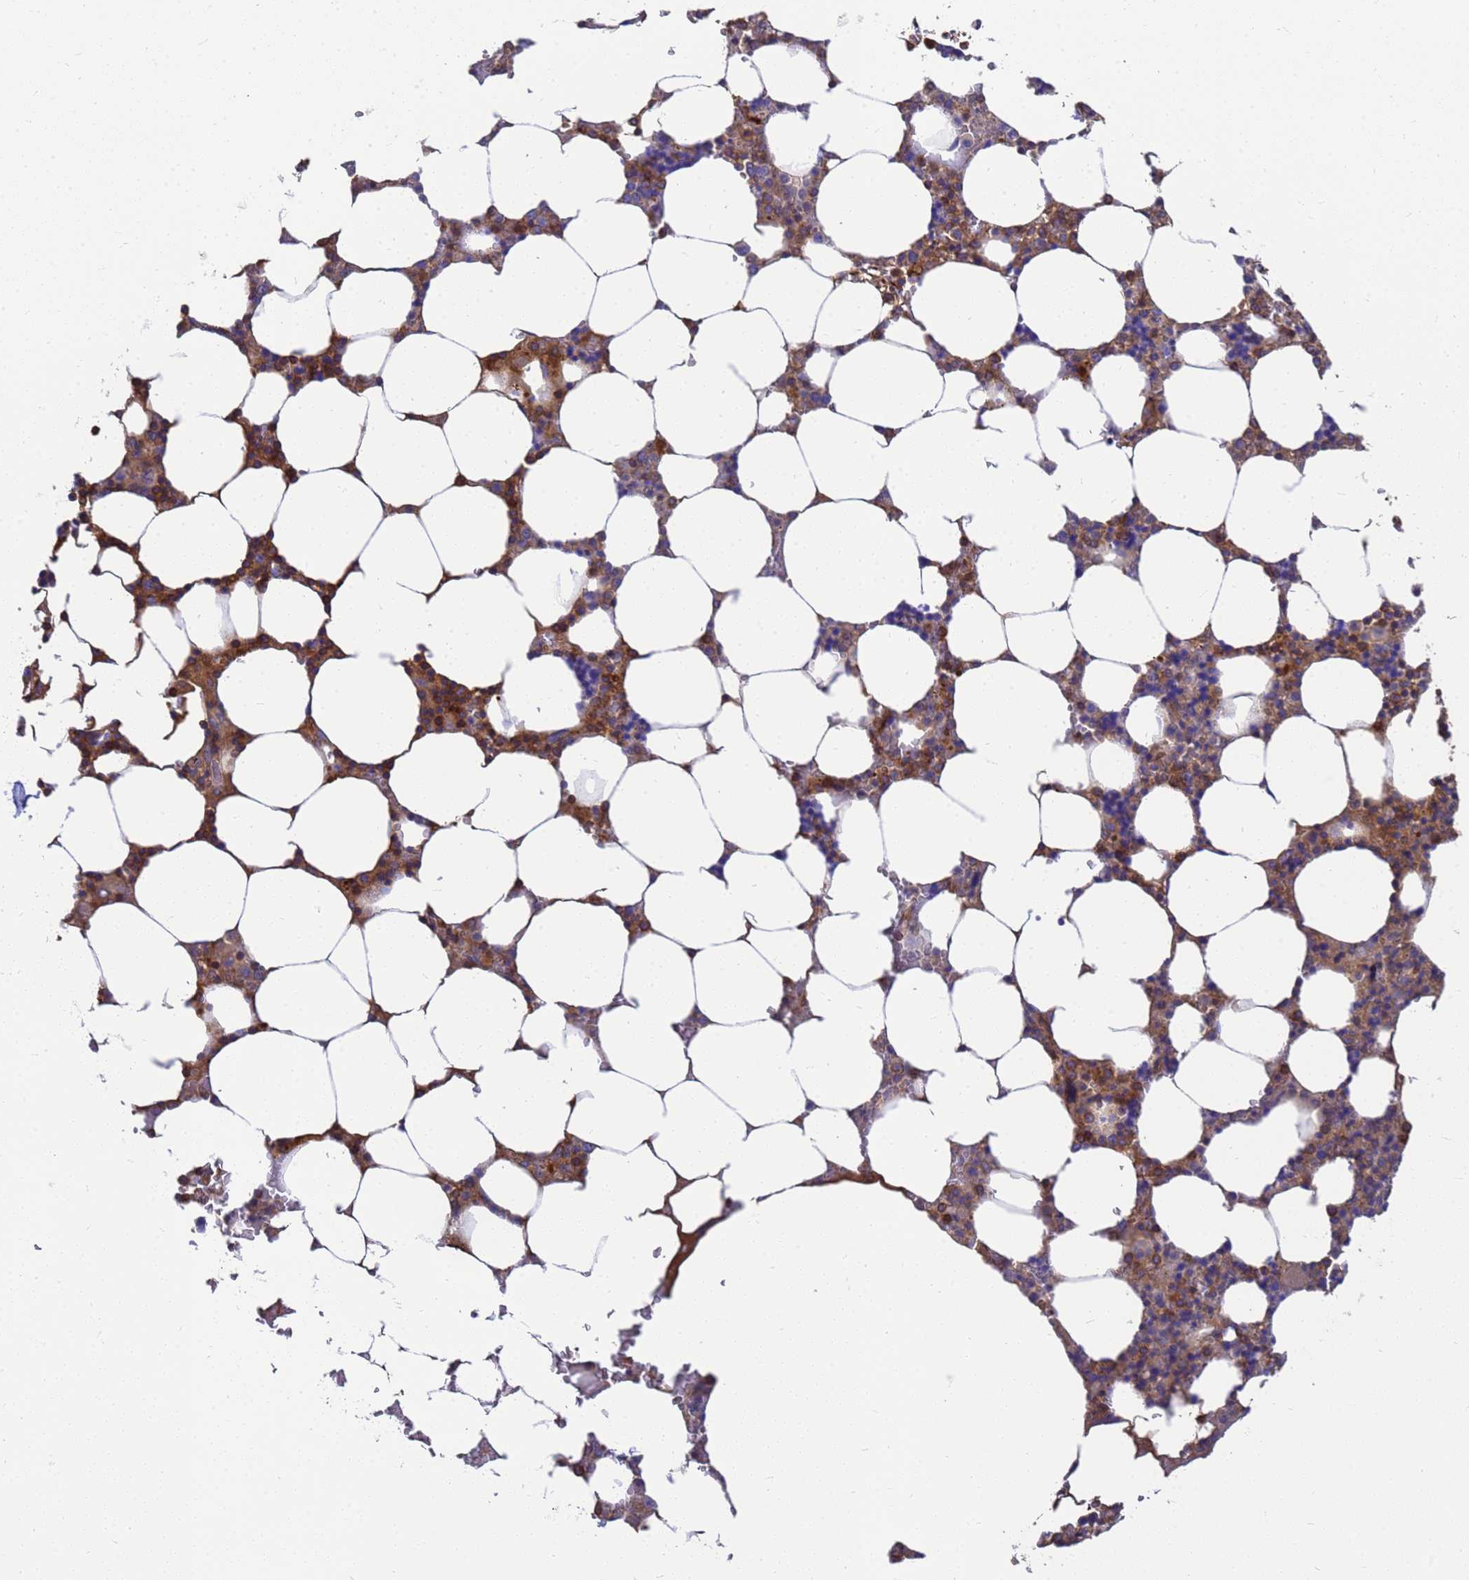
{"staining": {"intensity": "moderate", "quantity": "25%-75%", "location": "cytoplasmic/membranous"}, "tissue": "bone marrow", "cell_type": "Hematopoietic cells", "image_type": "normal", "snomed": [{"axis": "morphology", "description": "Normal tissue, NOS"}, {"axis": "topography", "description": "Bone marrow"}], "caption": "Benign bone marrow shows moderate cytoplasmic/membranous expression in approximately 25%-75% of hematopoietic cells.", "gene": "ZNF235", "patient": {"sex": "male", "age": 64}}